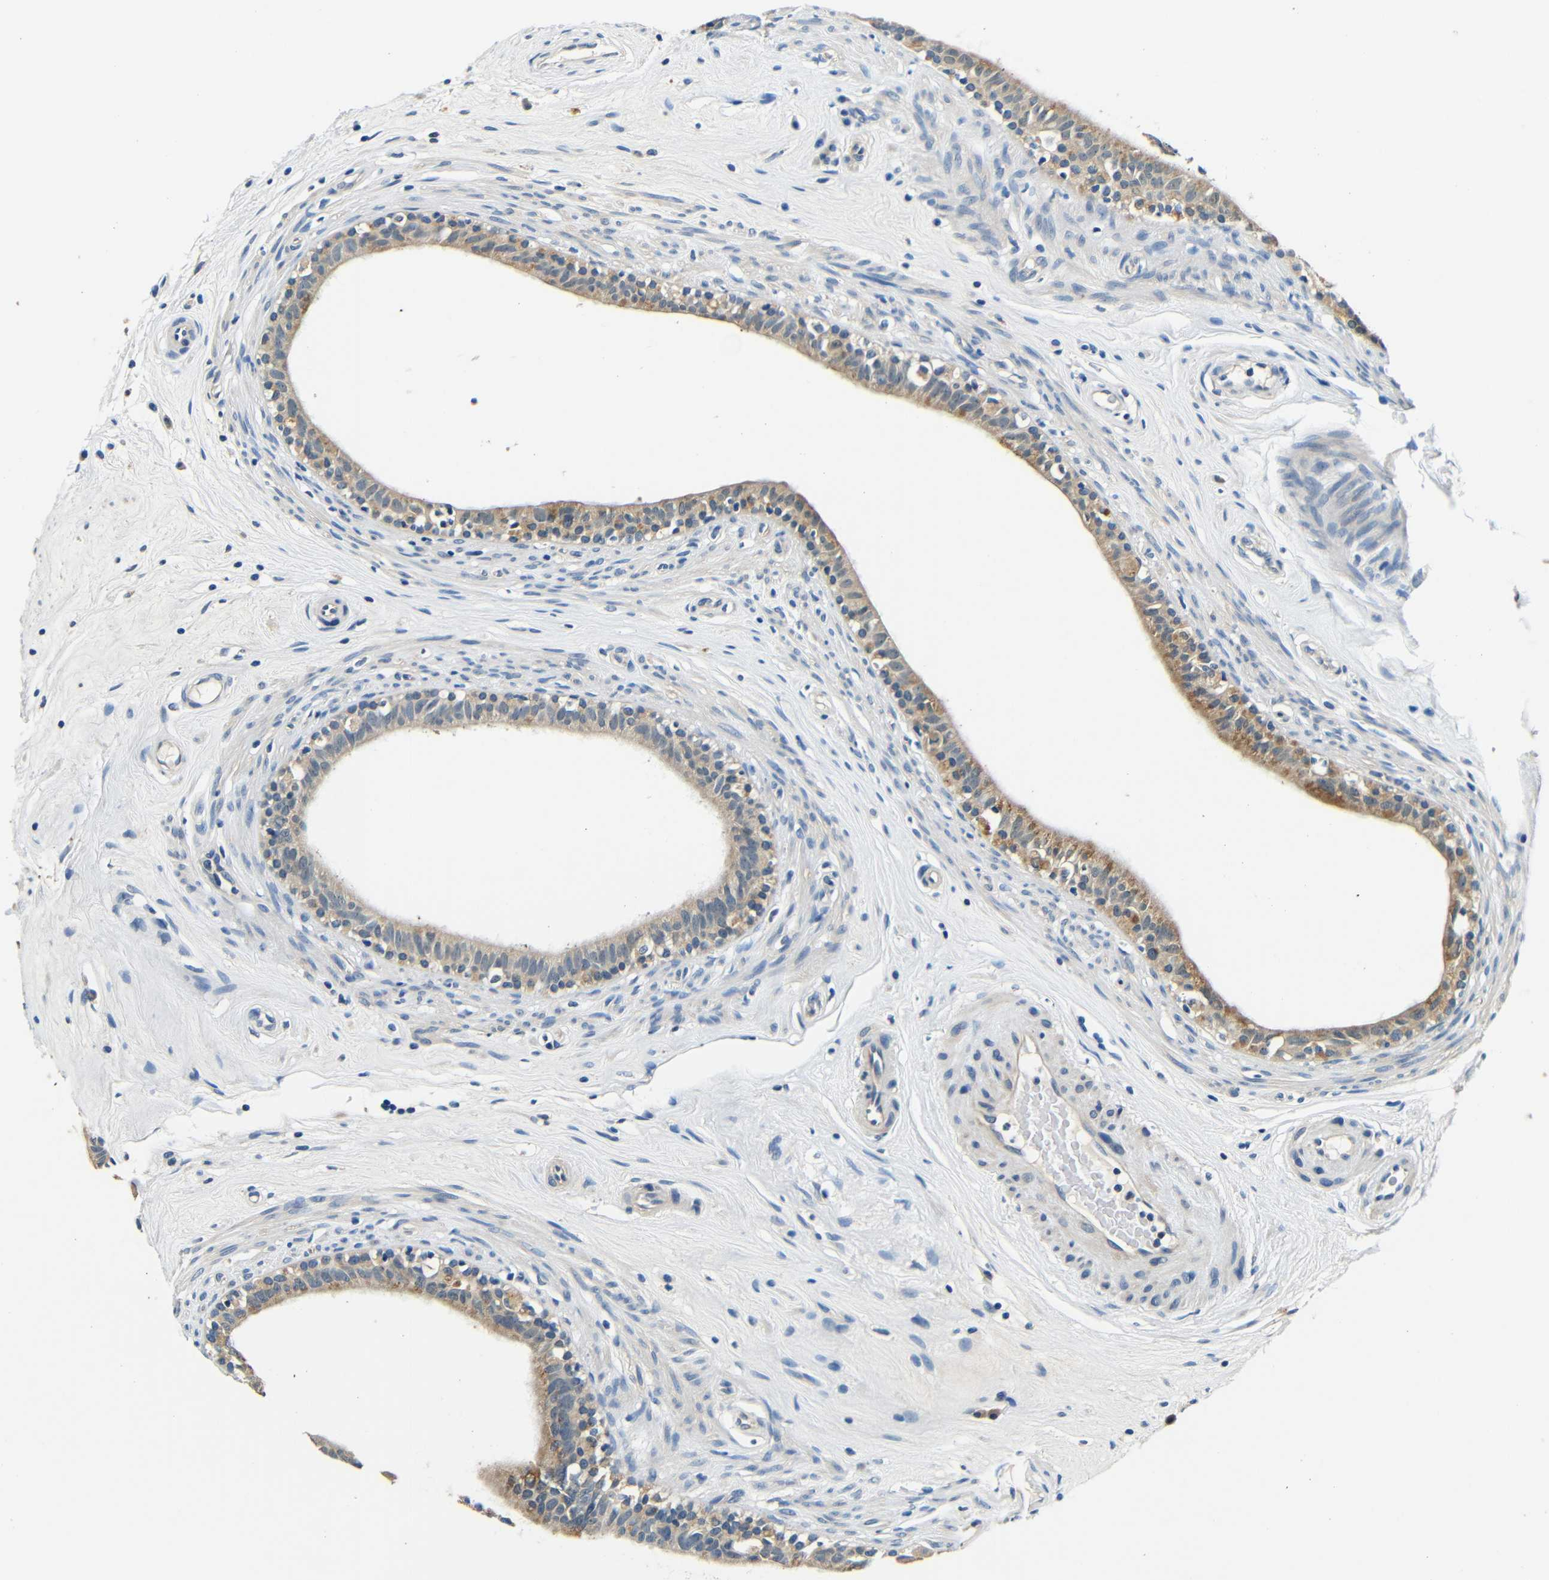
{"staining": {"intensity": "weak", "quantity": ">75%", "location": "cytoplasmic/membranous"}, "tissue": "epididymis", "cell_type": "Glandular cells", "image_type": "normal", "snomed": [{"axis": "morphology", "description": "Normal tissue, NOS"}, {"axis": "morphology", "description": "Inflammation, NOS"}, {"axis": "topography", "description": "Epididymis"}], "caption": "Weak cytoplasmic/membranous staining is present in about >75% of glandular cells in normal epididymis. (DAB = brown stain, brightfield microscopy at high magnification).", "gene": "ADAP1", "patient": {"sex": "male", "age": 84}}